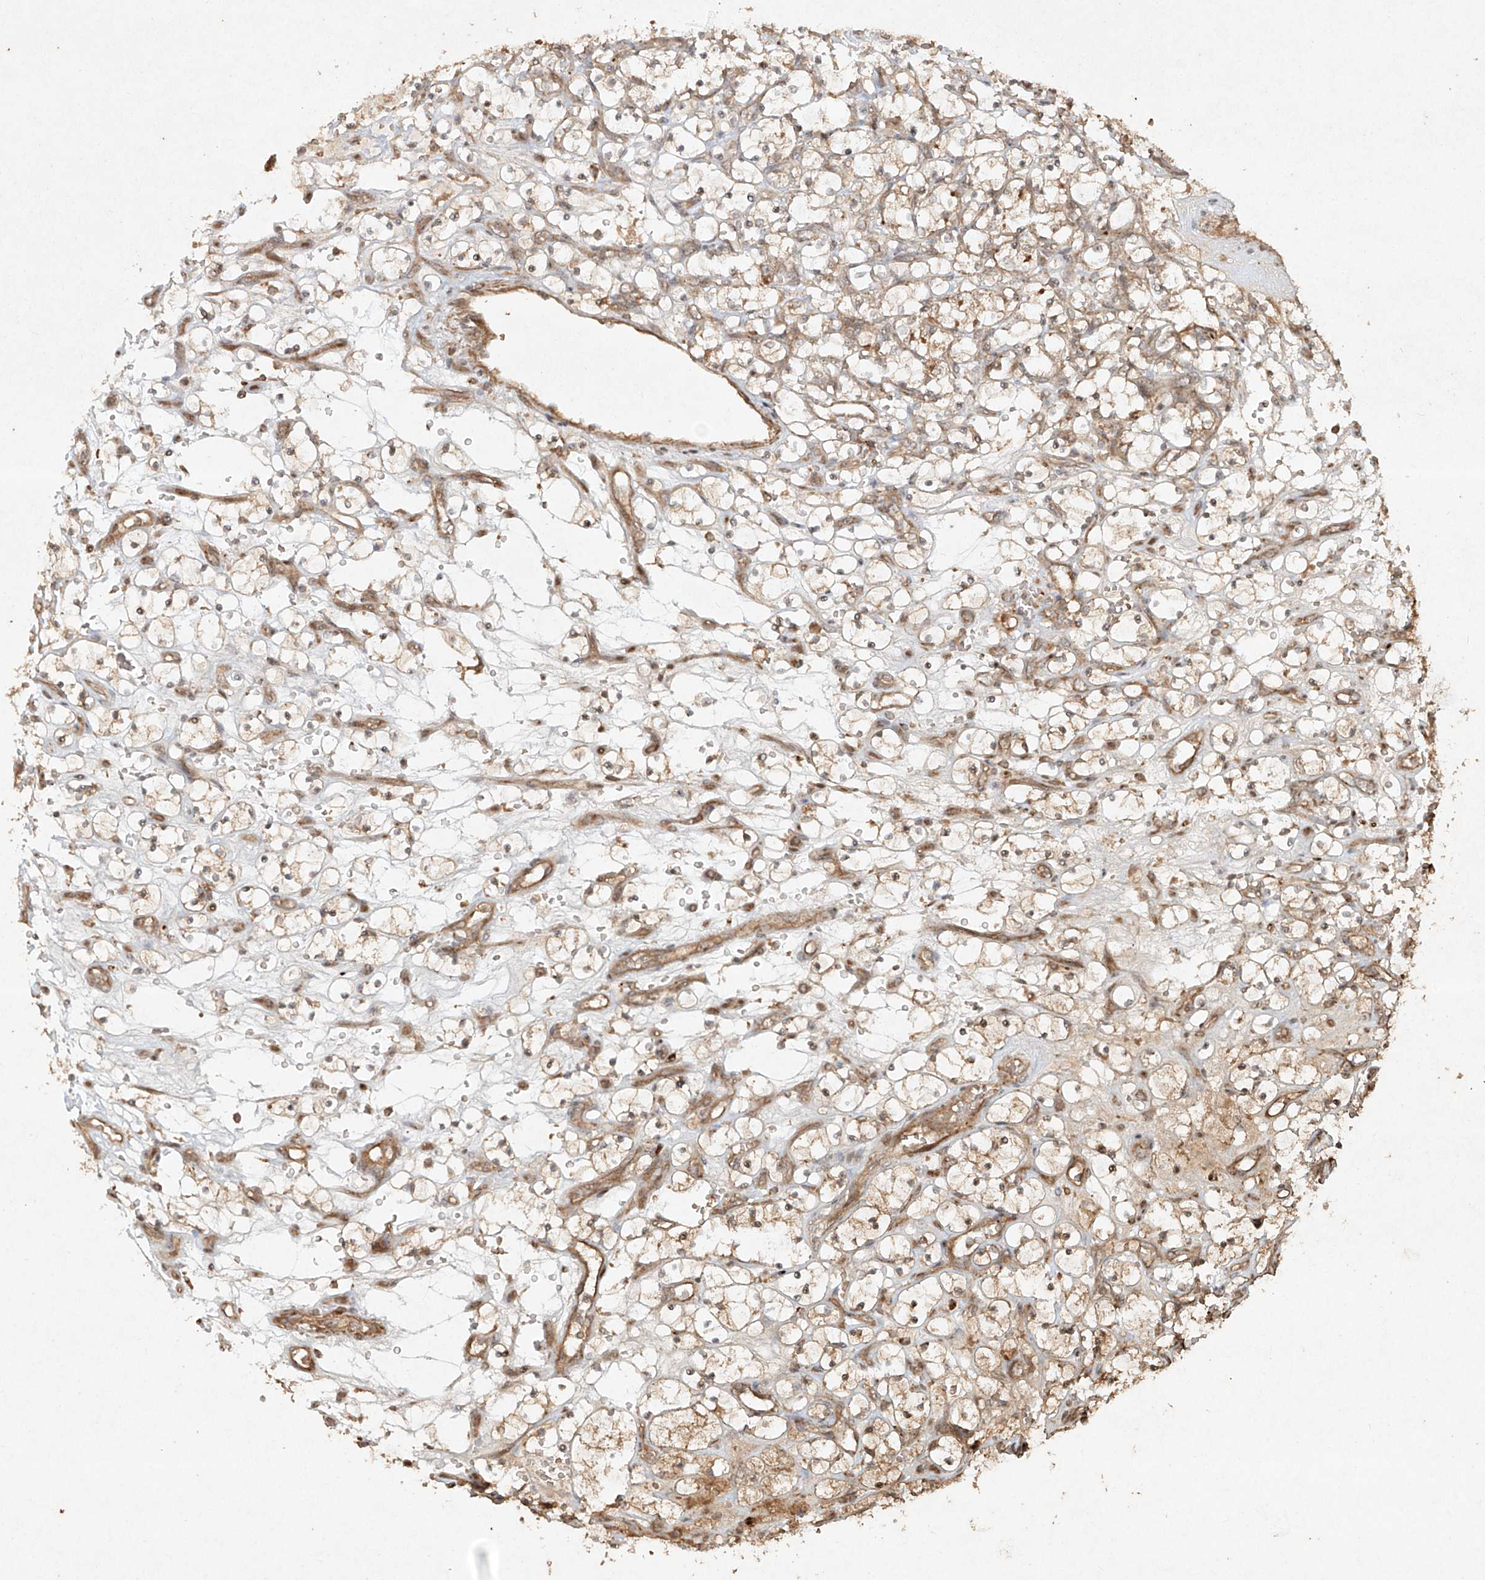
{"staining": {"intensity": "weak", "quantity": ">75%", "location": "cytoplasmic/membranous"}, "tissue": "renal cancer", "cell_type": "Tumor cells", "image_type": "cancer", "snomed": [{"axis": "morphology", "description": "Adenocarcinoma, NOS"}, {"axis": "topography", "description": "Kidney"}], "caption": "Approximately >75% of tumor cells in renal cancer (adenocarcinoma) exhibit weak cytoplasmic/membranous protein expression as visualized by brown immunohistochemical staining.", "gene": "CYYR1", "patient": {"sex": "female", "age": 69}}